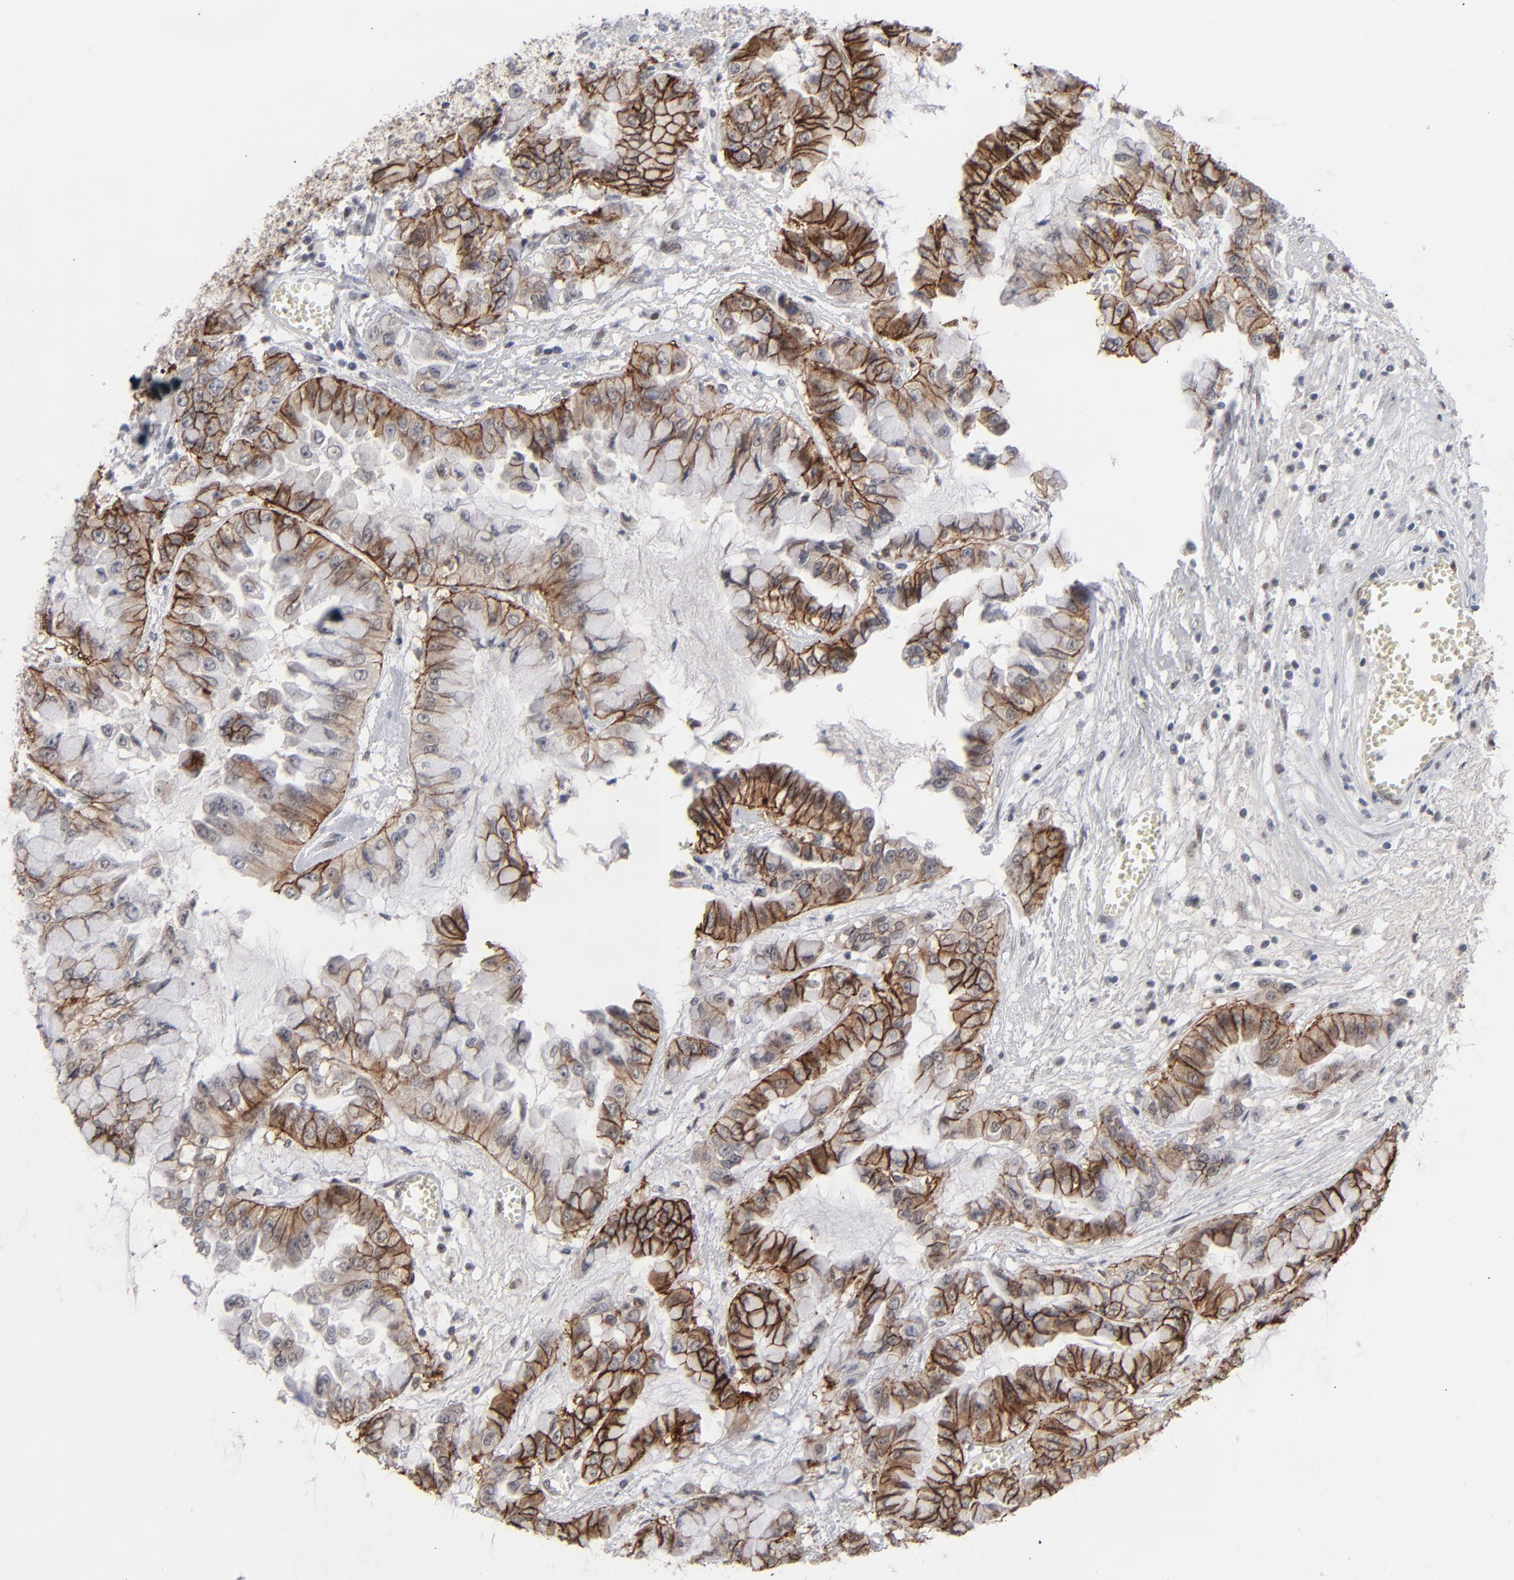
{"staining": {"intensity": "strong", "quantity": ">75%", "location": "cytoplasmic/membranous"}, "tissue": "liver cancer", "cell_type": "Tumor cells", "image_type": "cancer", "snomed": [{"axis": "morphology", "description": "Cholangiocarcinoma"}, {"axis": "topography", "description": "Liver"}], "caption": "This micrograph shows cholangiocarcinoma (liver) stained with IHC to label a protein in brown. The cytoplasmic/membranous of tumor cells show strong positivity for the protein. Nuclei are counter-stained blue.", "gene": "IRF9", "patient": {"sex": "female", "age": 79}}